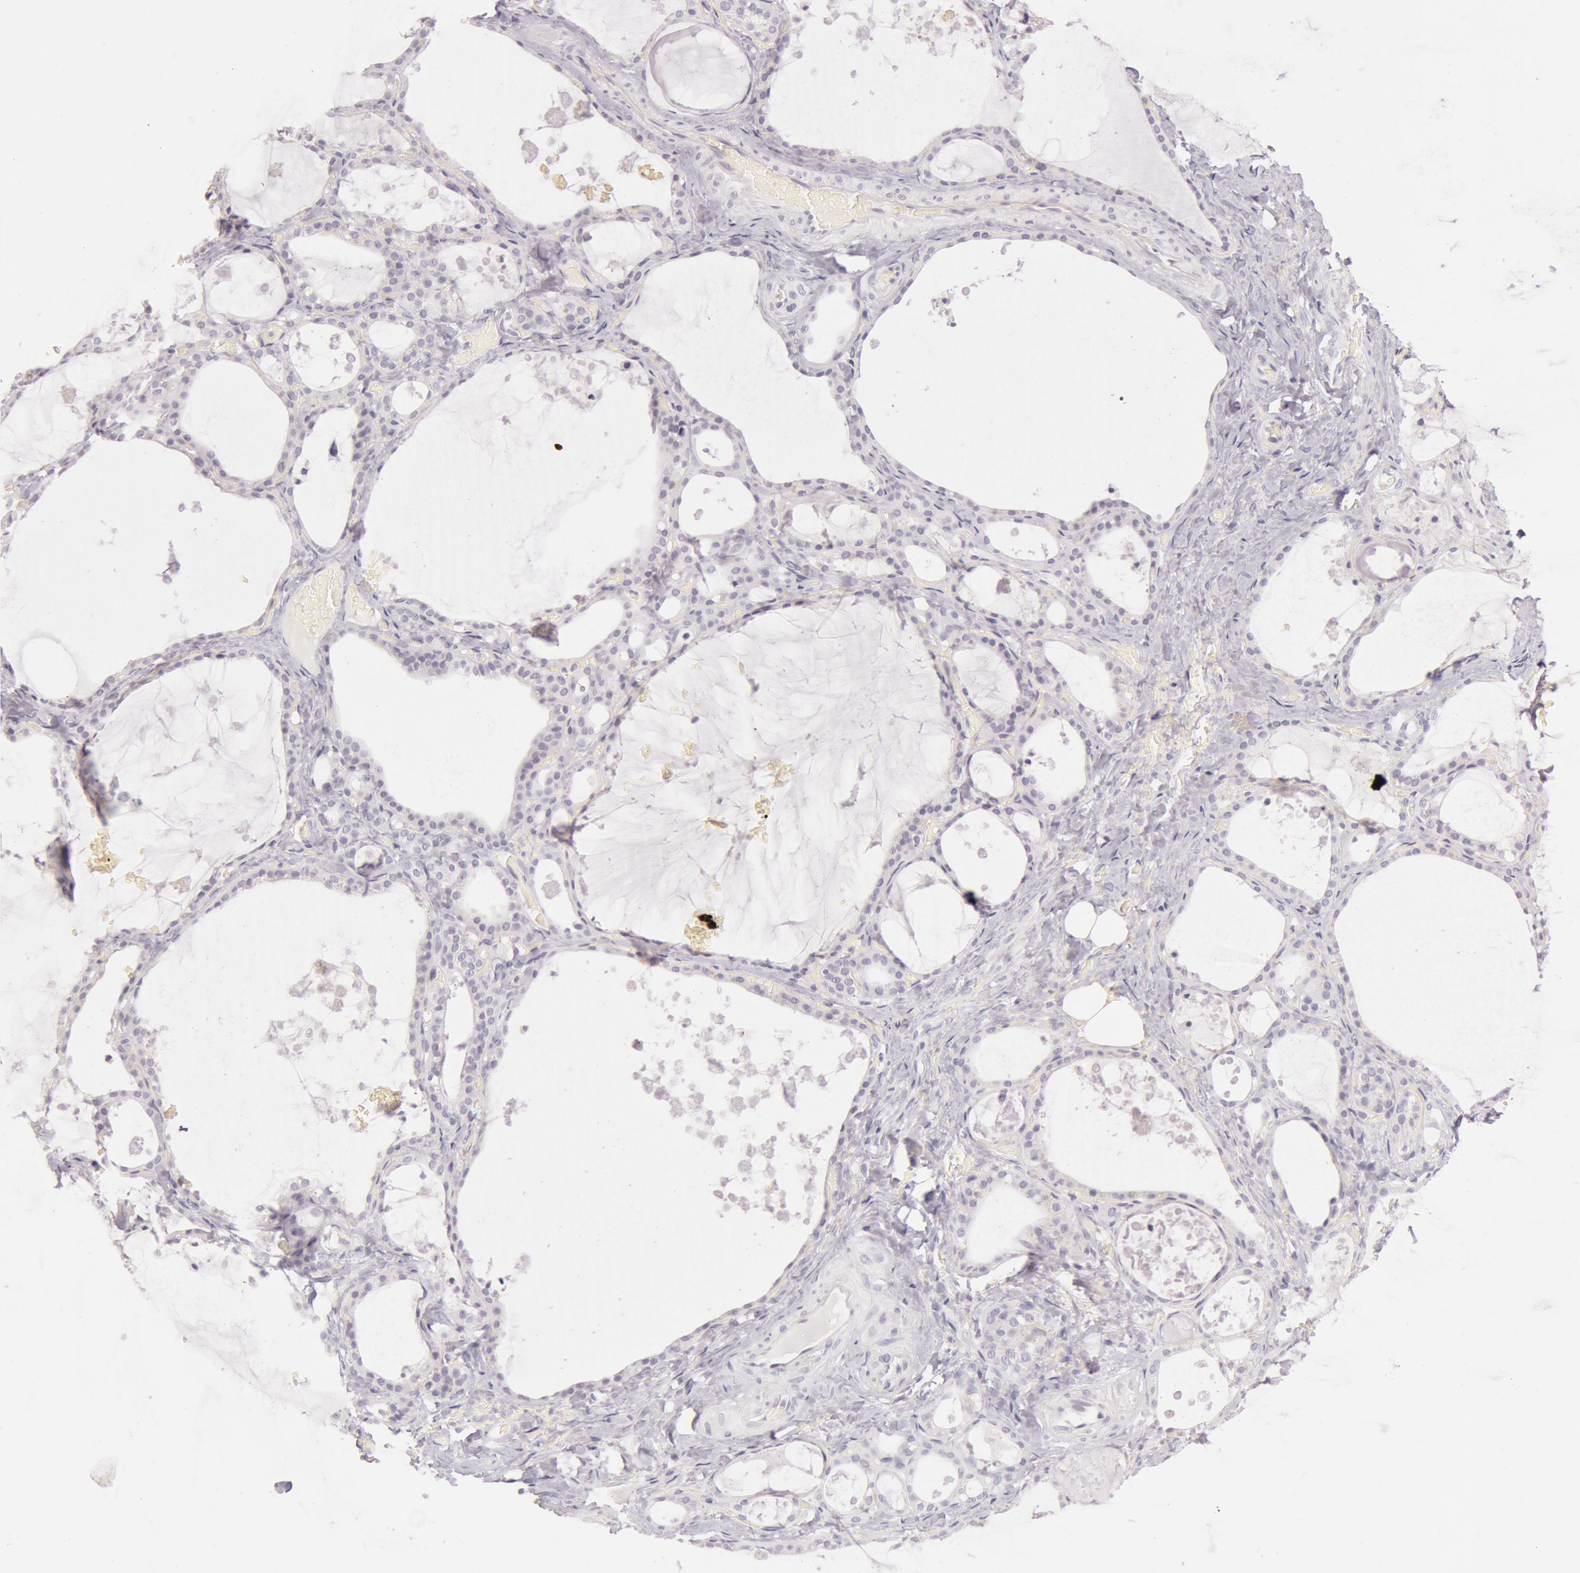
{"staining": {"intensity": "negative", "quantity": "none", "location": "none"}, "tissue": "thyroid gland", "cell_type": "Glandular cells", "image_type": "normal", "snomed": [{"axis": "morphology", "description": "Normal tissue, NOS"}, {"axis": "topography", "description": "Thyroid gland"}], "caption": "High magnification brightfield microscopy of normal thyroid gland stained with DAB (brown) and counterstained with hematoxylin (blue): glandular cells show no significant expression. The staining is performed using DAB brown chromogen with nuclei counter-stained in using hematoxylin.", "gene": "RBMY1A1", "patient": {"sex": "male", "age": 61}}